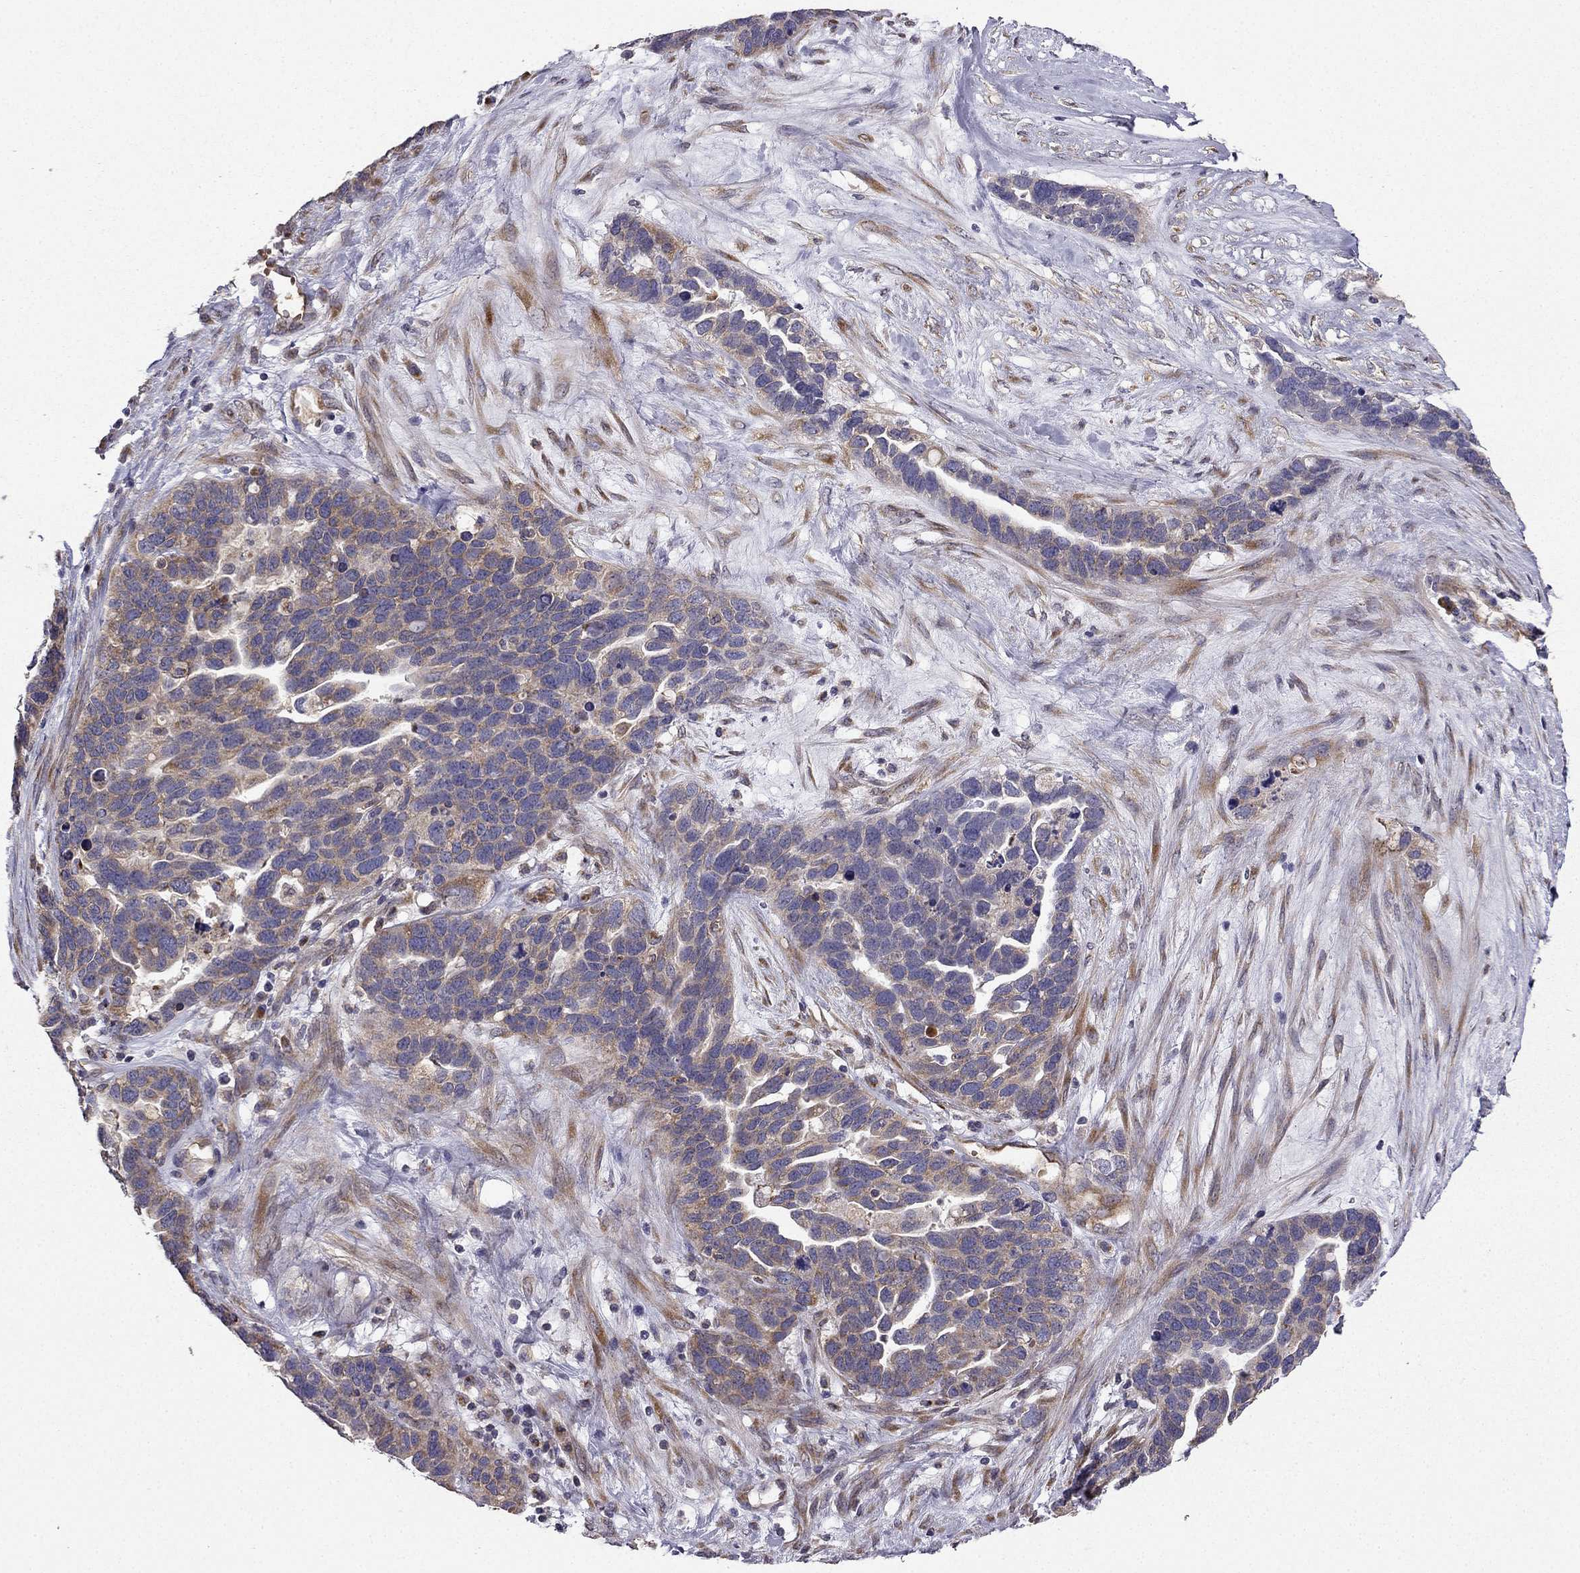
{"staining": {"intensity": "moderate", "quantity": "25%-75%", "location": "cytoplasmic/membranous"}, "tissue": "ovarian cancer", "cell_type": "Tumor cells", "image_type": "cancer", "snomed": [{"axis": "morphology", "description": "Cystadenocarcinoma, serous, NOS"}, {"axis": "topography", "description": "Ovary"}], "caption": "Human ovarian cancer stained for a protein (brown) demonstrates moderate cytoplasmic/membranous positive expression in about 25%-75% of tumor cells.", "gene": "B4GALT7", "patient": {"sex": "female", "age": 54}}